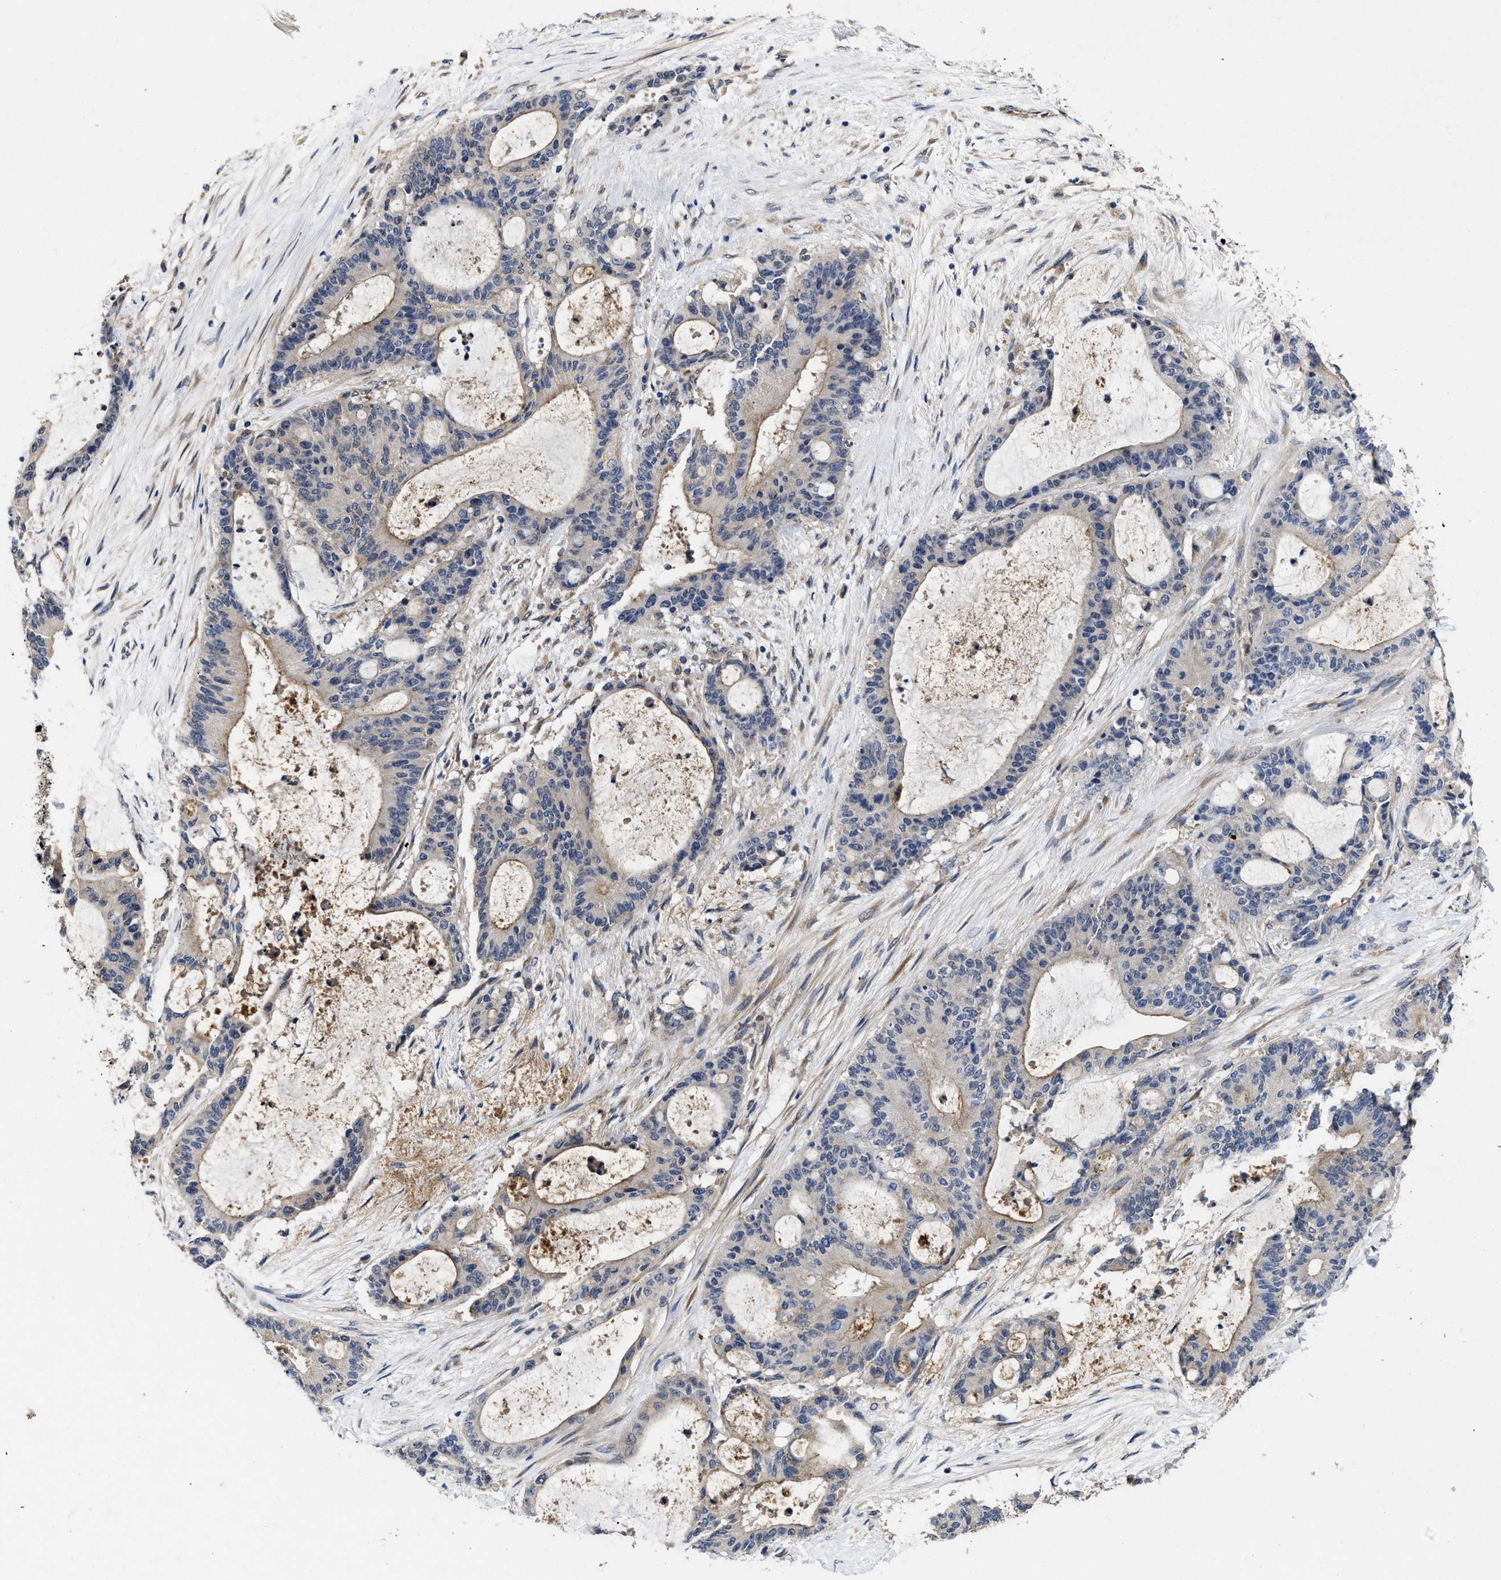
{"staining": {"intensity": "weak", "quantity": "<25%", "location": "cytoplasmic/membranous"}, "tissue": "liver cancer", "cell_type": "Tumor cells", "image_type": "cancer", "snomed": [{"axis": "morphology", "description": "Cholangiocarcinoma"}, {"axis": "topography", "description": "Liver"}], "caption": "There is no significant expression in tumor cells of liver cholangiocarcinoma.", "gene": "PKD2", "patient": {"sex": "female", "age": 73}}